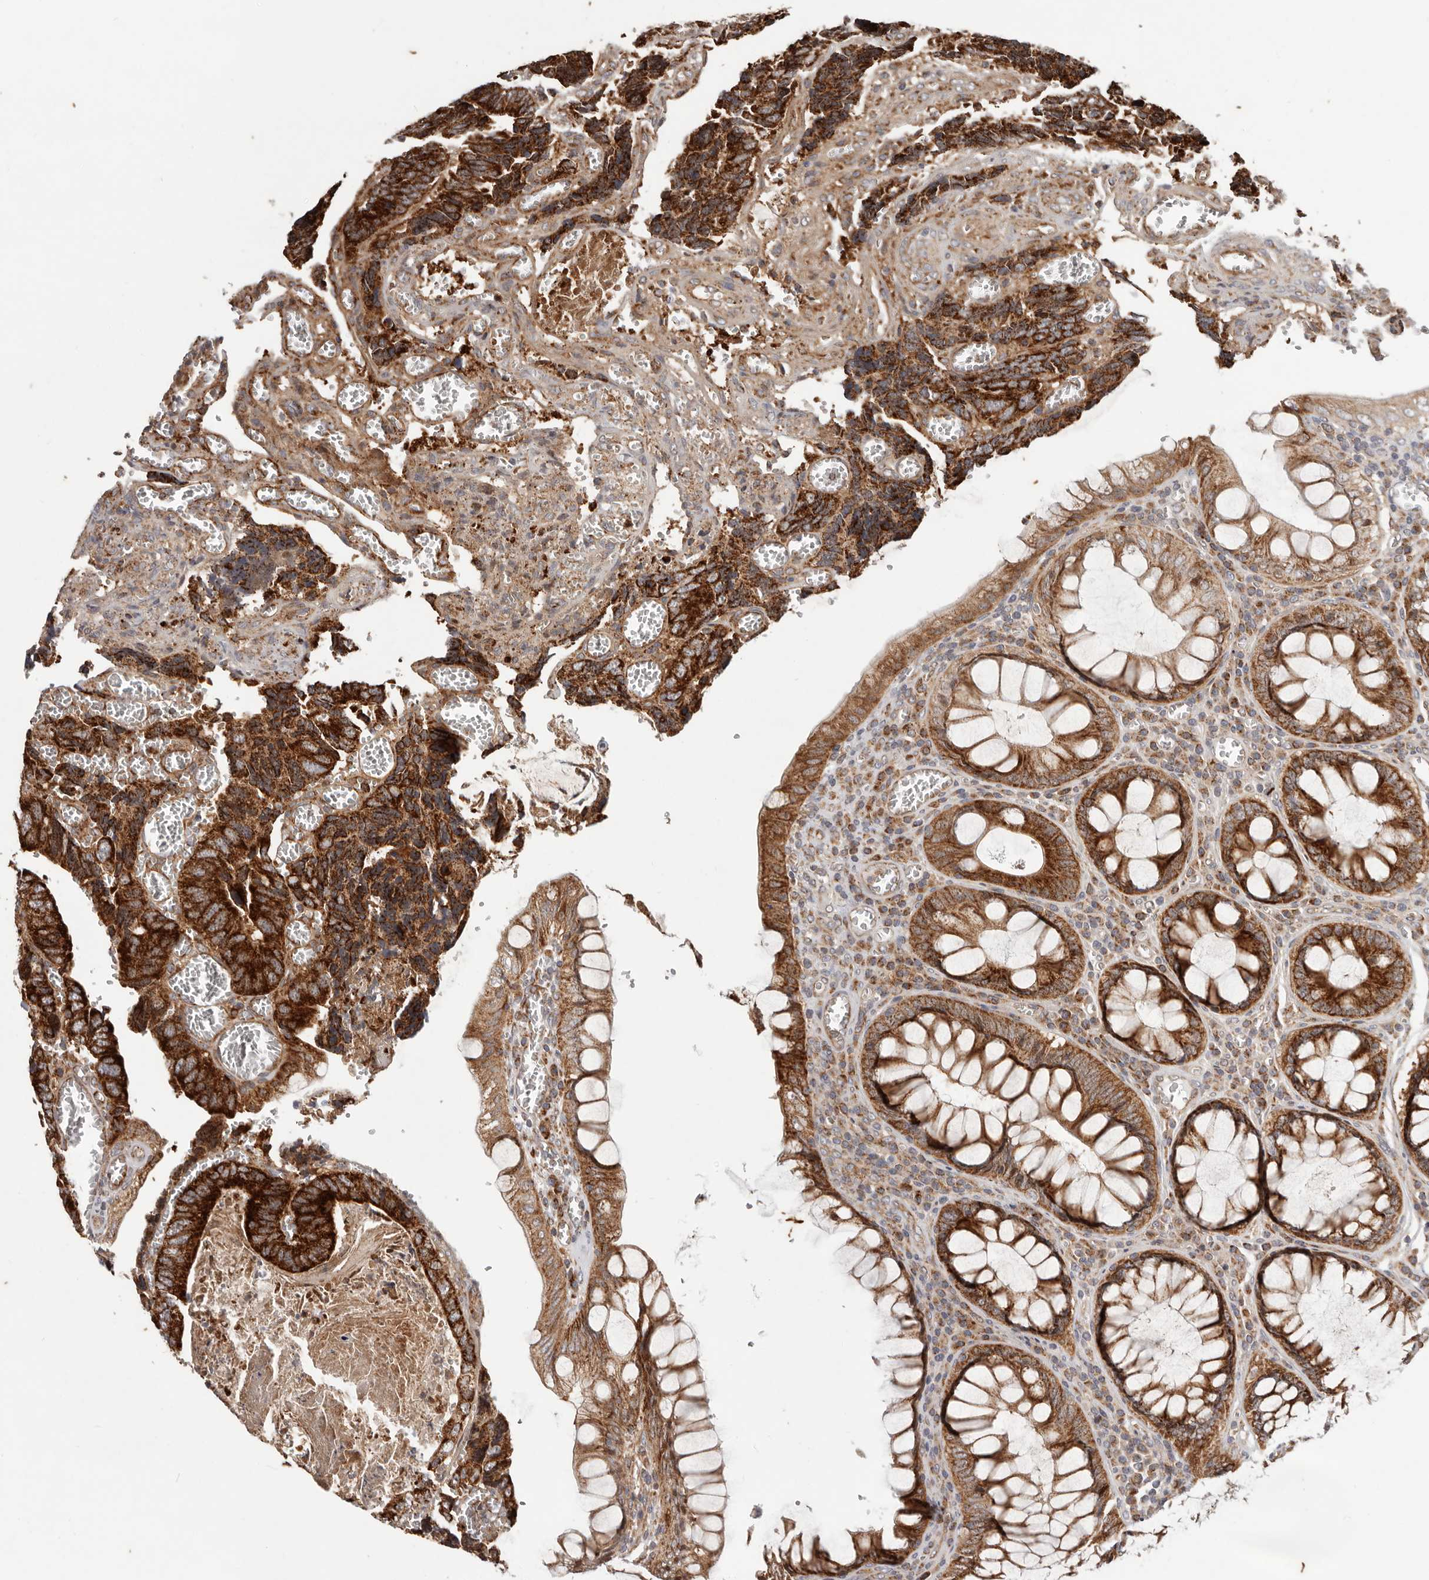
{"staining": {"intensity": "strong", "quantity": ">75%", "location": "cytoplasmic/membranous"}, "tissue": "colorectal cancer", "cell_type": "Tumor cells", "image_type": "cancer", "snomed": [{"axis": "morphology", "description": "Adenocarcinoma, NOS"}, {"axis": "topography", "description": "Colon"}], "caption": "Human colorectal adenocarcinoma stained with a brown dye demonstrates strong cytoplasmic/membranous positive staining in about >75% of tumor cells.", "gene": "MRPS10", "patient": {"sex": "male", "age": 72}}